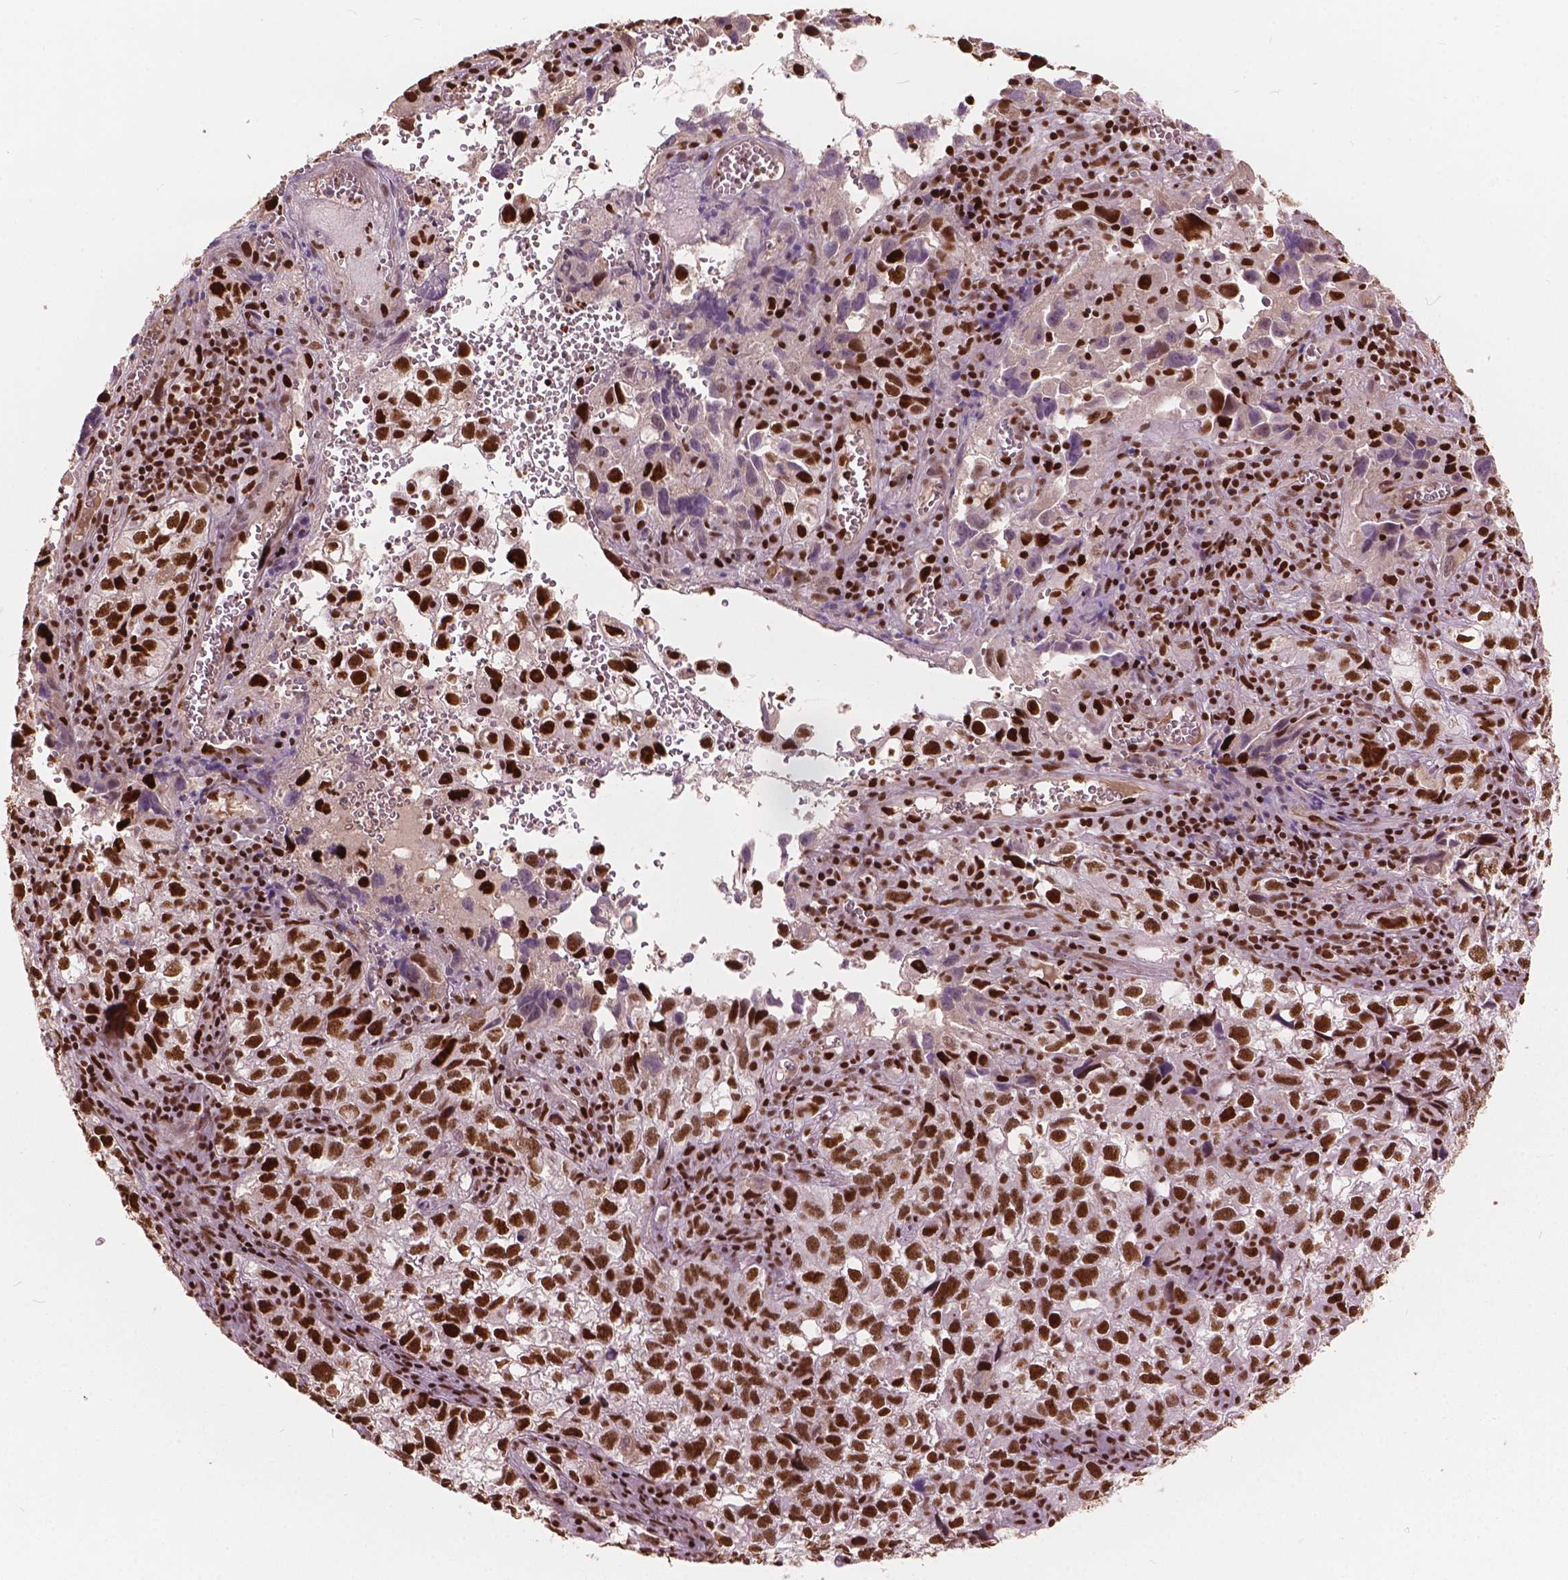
{"staining": {"intensity": "strong", "quantity": ">75%", "location": "nuclear"}, "tissue": "cervical cancer", "cell_type": "Tumor cells", "image_type": "cancer", "snomed": [{"axis": "morphology", "description": "Squamous cell carcinoma, NOS"}, {"axis": "topography", "description": "Cervix"}], "caption": "Protein analysis of cervical cancer tissue displays strong nuclear staining in about >75% of tumor cells. (DAB = brown stain, brightfield microscopy at high magnification).", "gene": "ANP32B", "patient": {"sex": "female", "age": 55}}